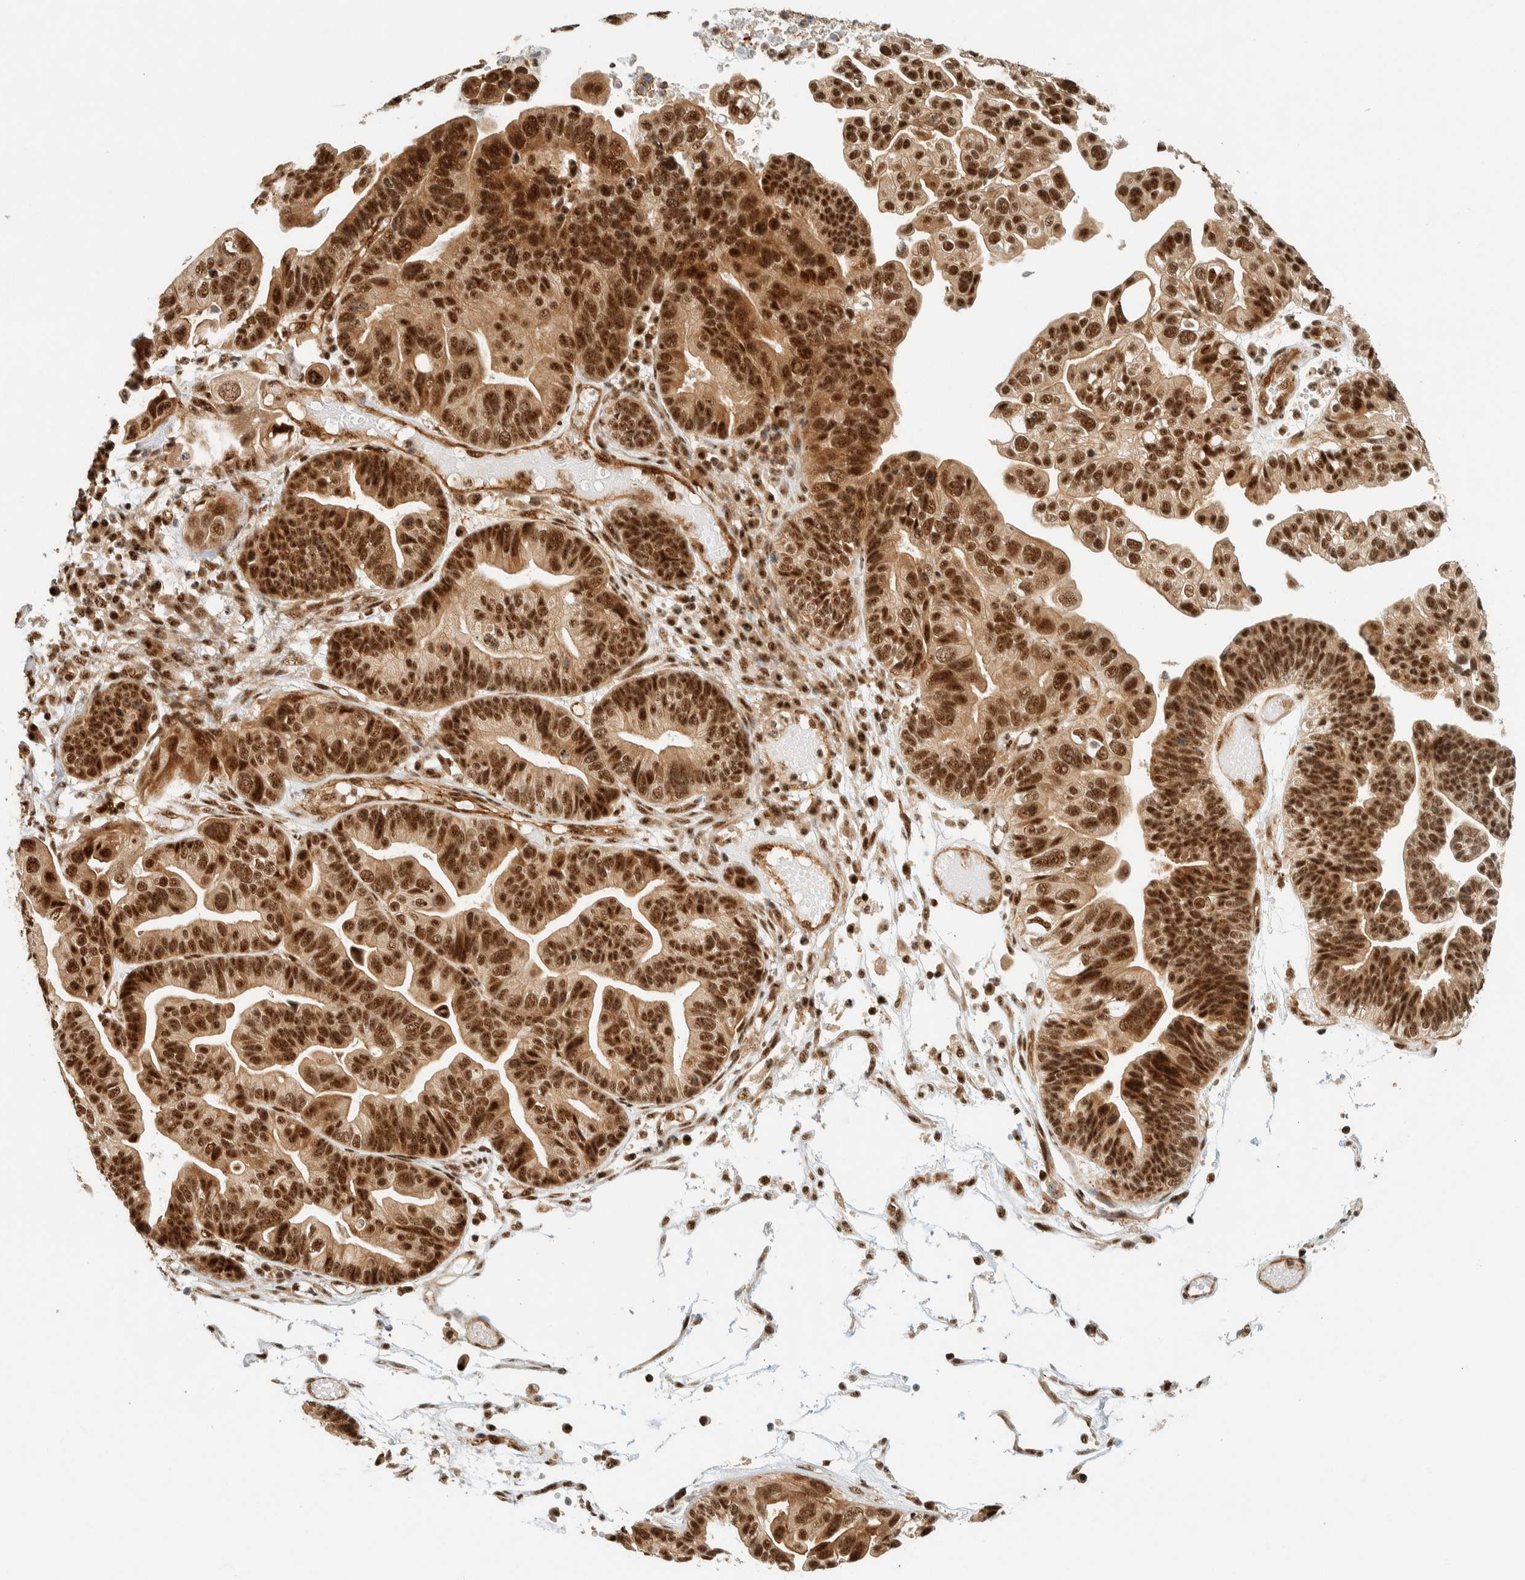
{"staining": {"intensity": "strong", "quantity": ">75%", "location": "nuclear"}, "tissue": "ovarian cancer", "cell_type": "Tumor cells", "image_type": "cancer", "snomed": [{"axis": "morphology", "description": "Cystadenocarcinoma, serous, NOS"}, {"axis": "topography", "description": "Ovary"}], "caption": "This image exhibits ovarian cancer (serous cystadenocarcinoma) stained with immunohistochemistry to label a protein in brown. The nuclear of tumor cells show strong positivity for the protein. Nuclei are counter-stained blue.", "gene": "SIK1", "patient": {"sex": "female", "age": 56}}